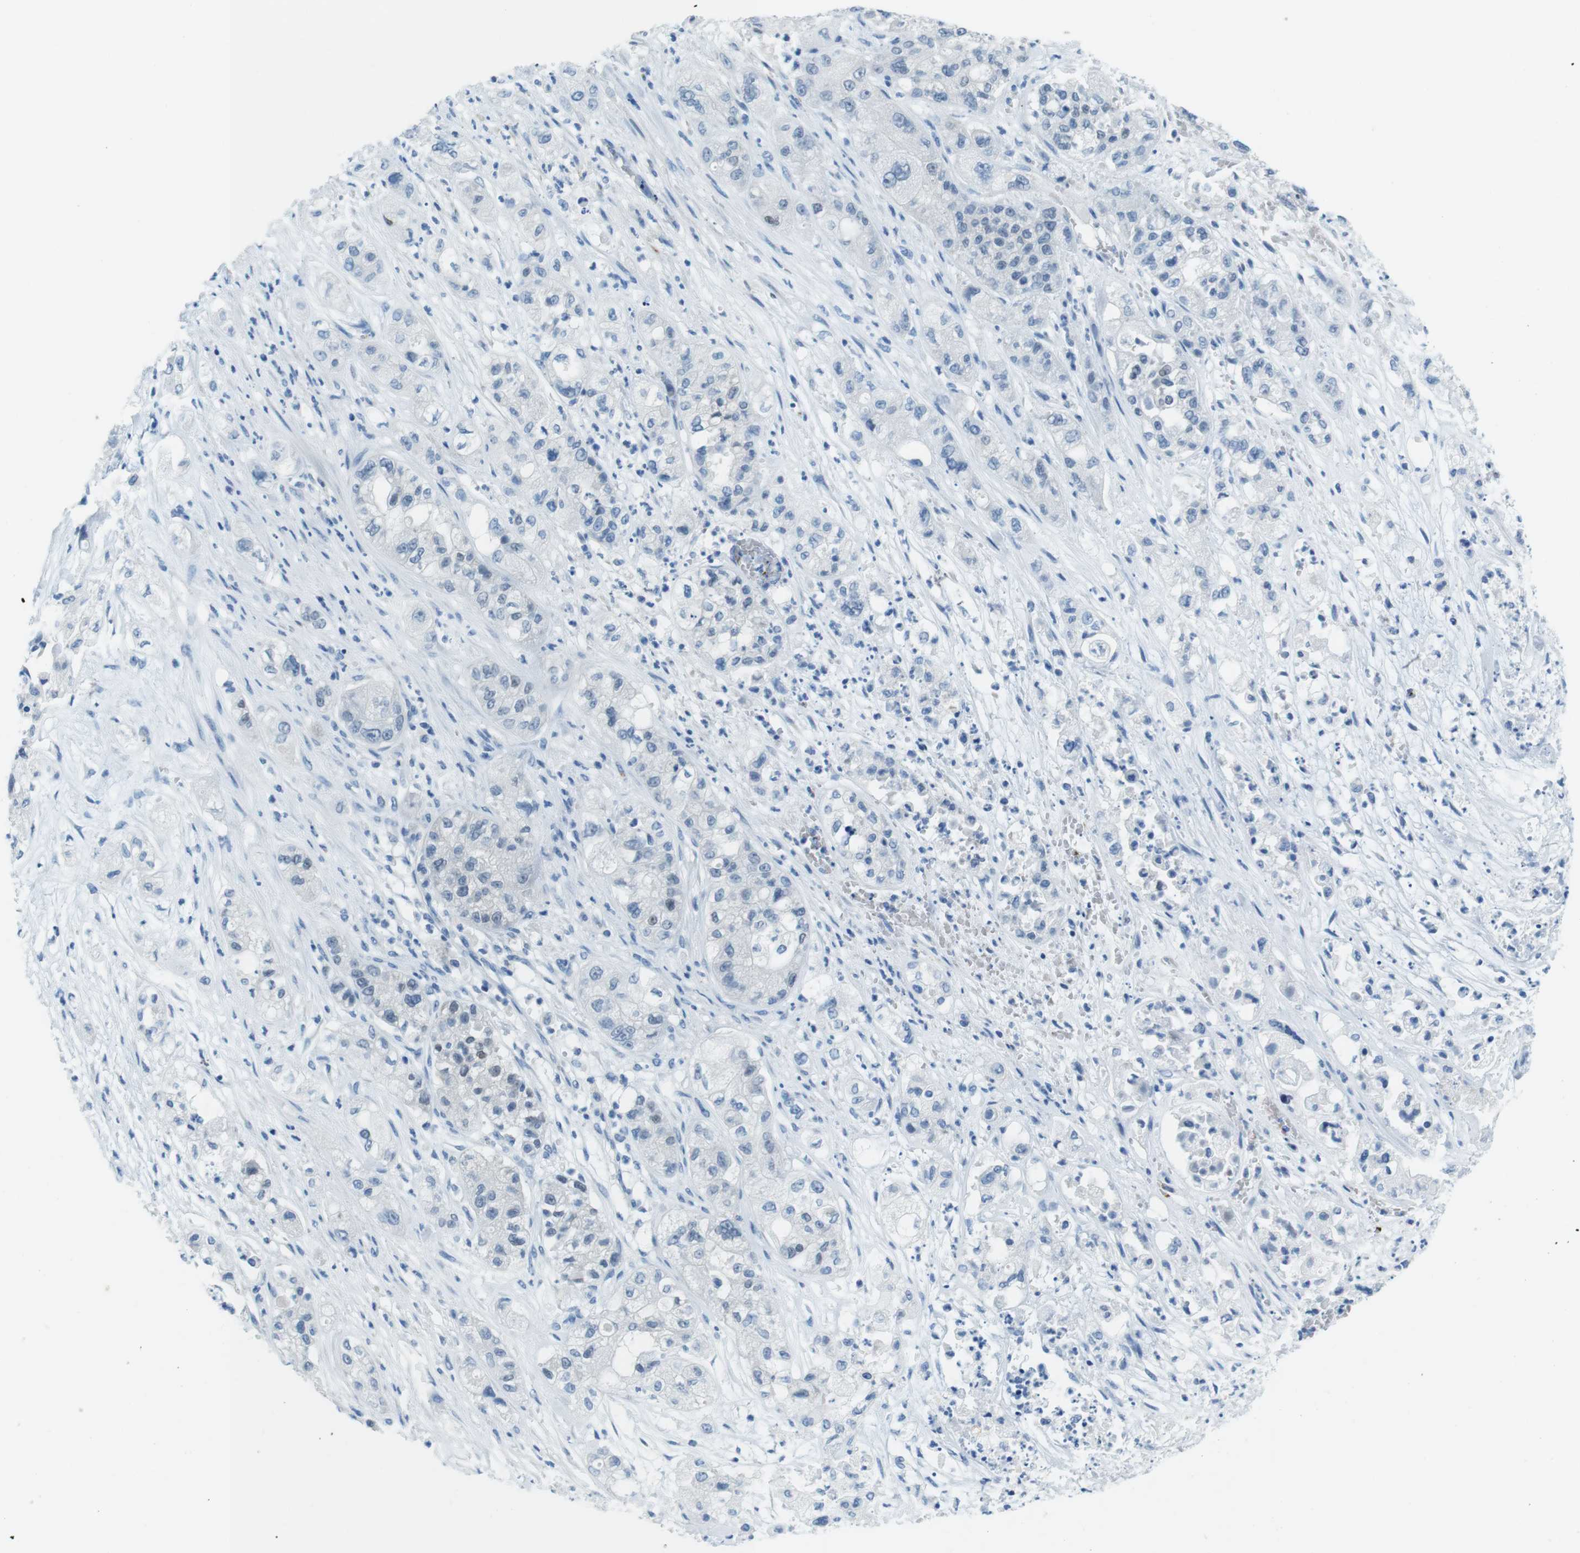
{"staining": {"intensity": "negative", "quantity": "none", "location": "none"}, "tissue": "pancreatic cancer", "cell_type": "Tumor cells", "image_type": "cancer", "snomed": [{"axis": "morphology", "description": "Adenocarcinoma, NOS"}, {"axis": "topography", "description": "Pancreas"}], "caption": "The image reveals no significant expression in tumor cells of pancreatic cancer.", "gene": "TFAP2C", "patient": {"sex": "female", "age": 78}}